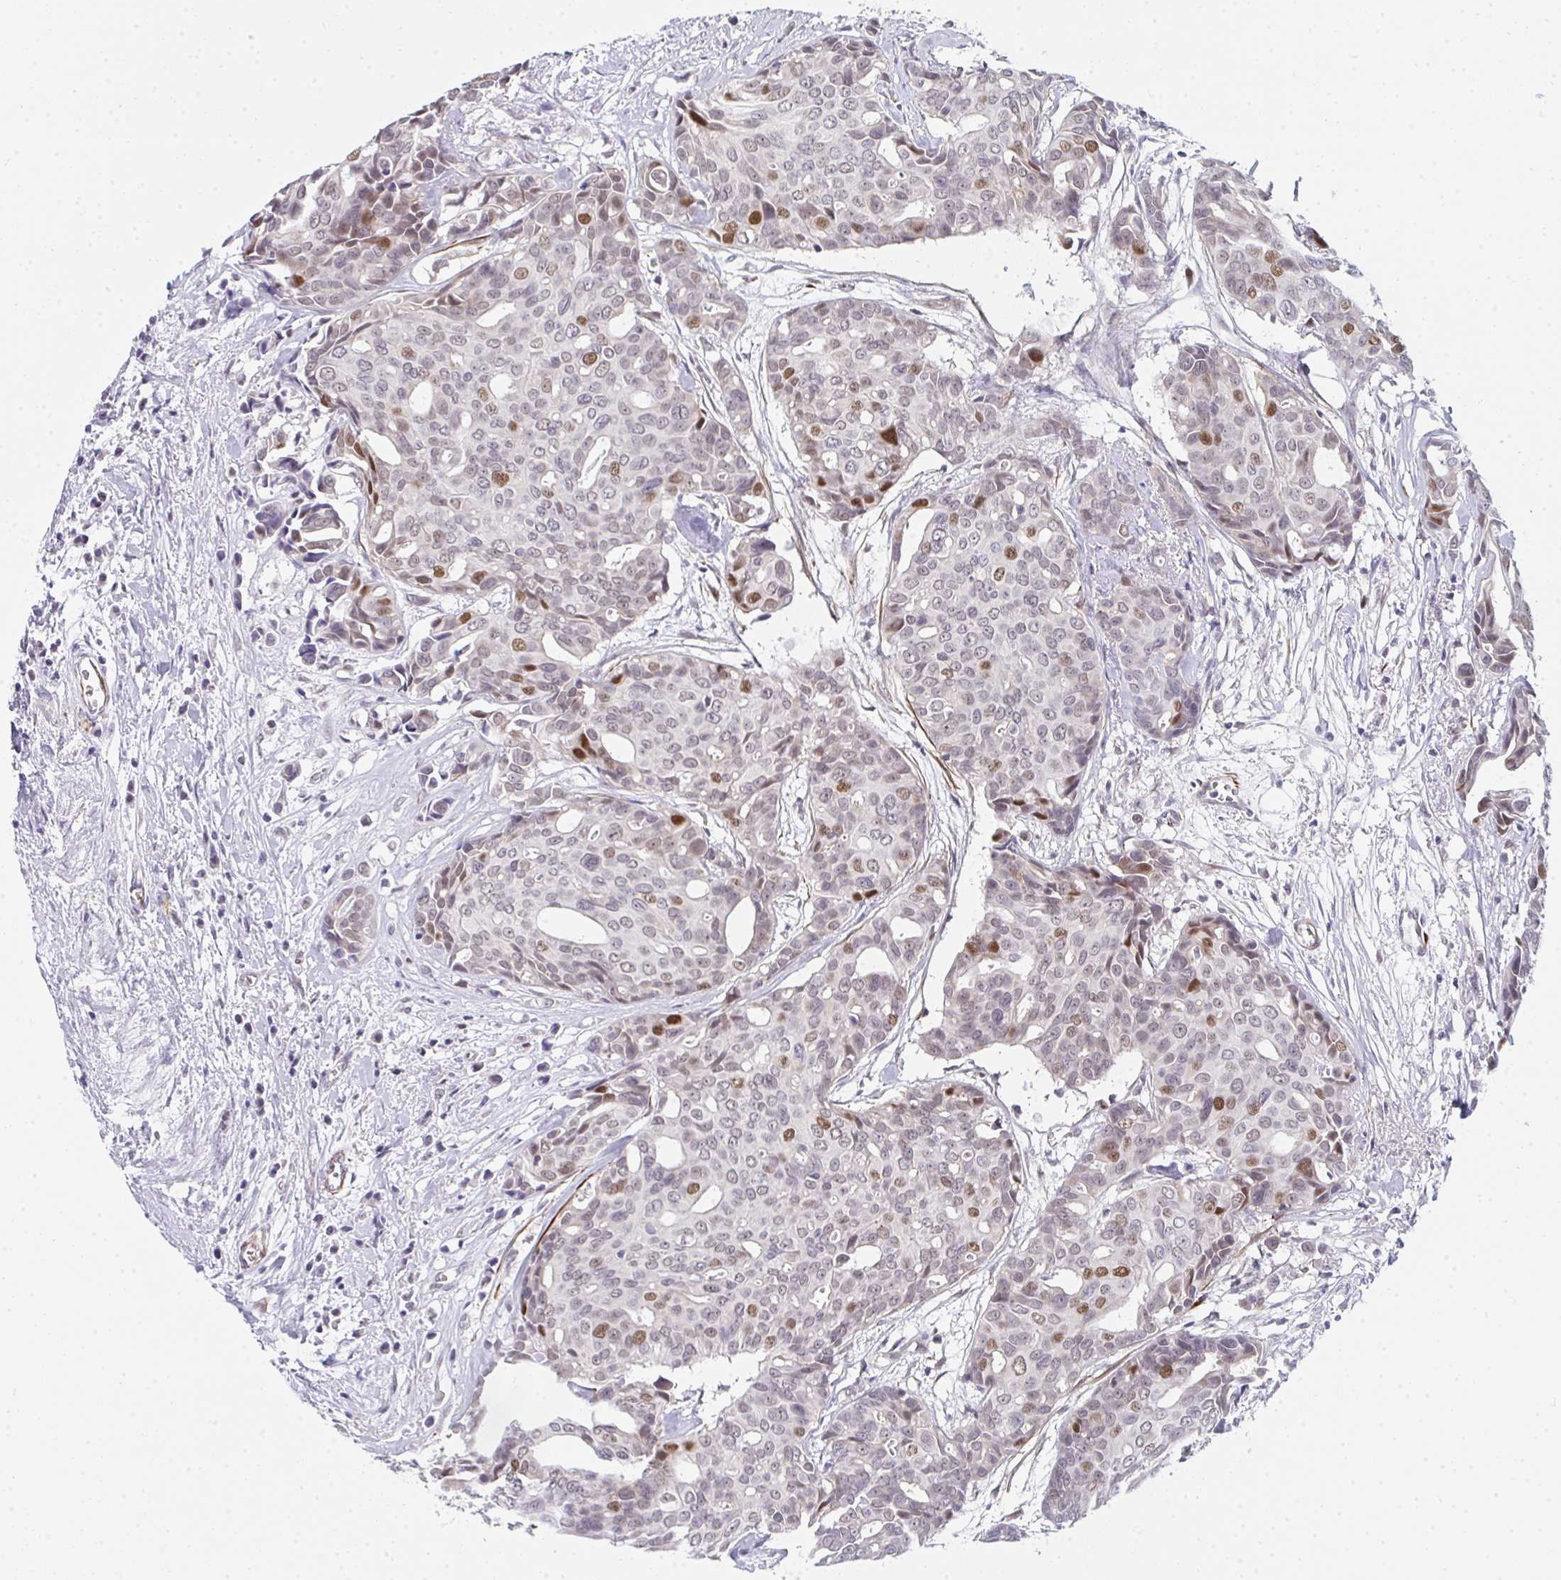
{"staining": {"intensity": "moderate", "quantity": "<25%", "location": "nuclear"}, "tissue": "breast cancer", "cell_type": "Tumor cells", "image_type": "cancer", "snomed": [{"axis": "morphology", "description": "Duct carcinoma"}, {"axis": "topography", "description": "Breast"}], "caption": "Immunohistochemistry (IHC) of human breast cancer (invasive ductal carcinoma) shows low levels of moderate nuclear positivity in approximately <25% of tumor cells. The protein is shown in brown color, while the nuclei are stained blue.", "gene": "GINS2", "patient": {"sex": "female", "age": 54}}